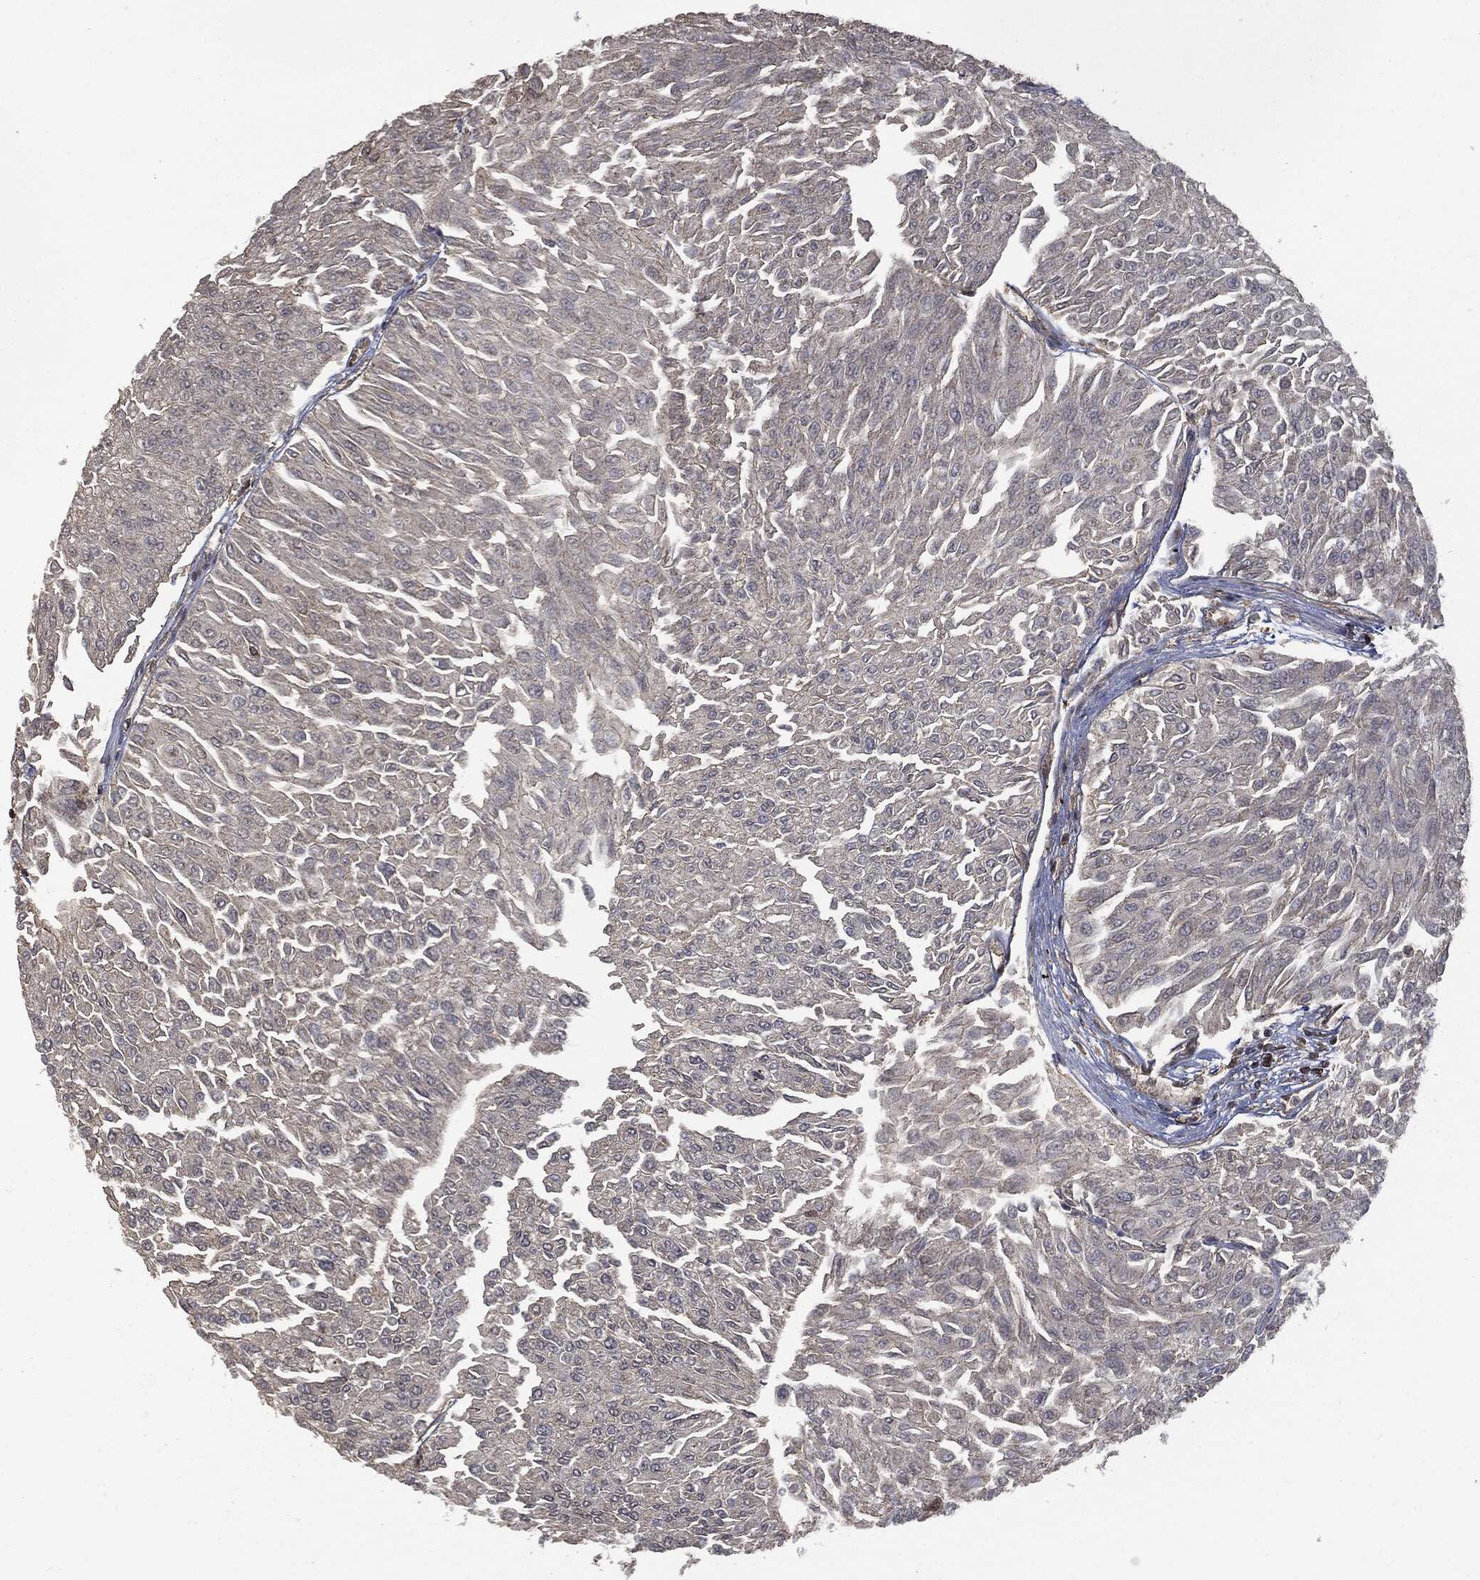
{"staining": {"intensity": "negative", "quantity": "none", "location": "none"}, "tissue": "urothelial cancer", "cell_type": "Tumor cells", "image_type": "cancer", "snomed": [{"axis": "morphology", "description": "Urothelial carcinoma, Low grade"}, {"axis": "topography", "description": "Urinary bladder"}], "caption": "Protein analysis of urothelial cancer exhibits no significant positivity in tumor cells.", "gene": "PSMB10", "patient": {"sex": "male", "age": 67}}